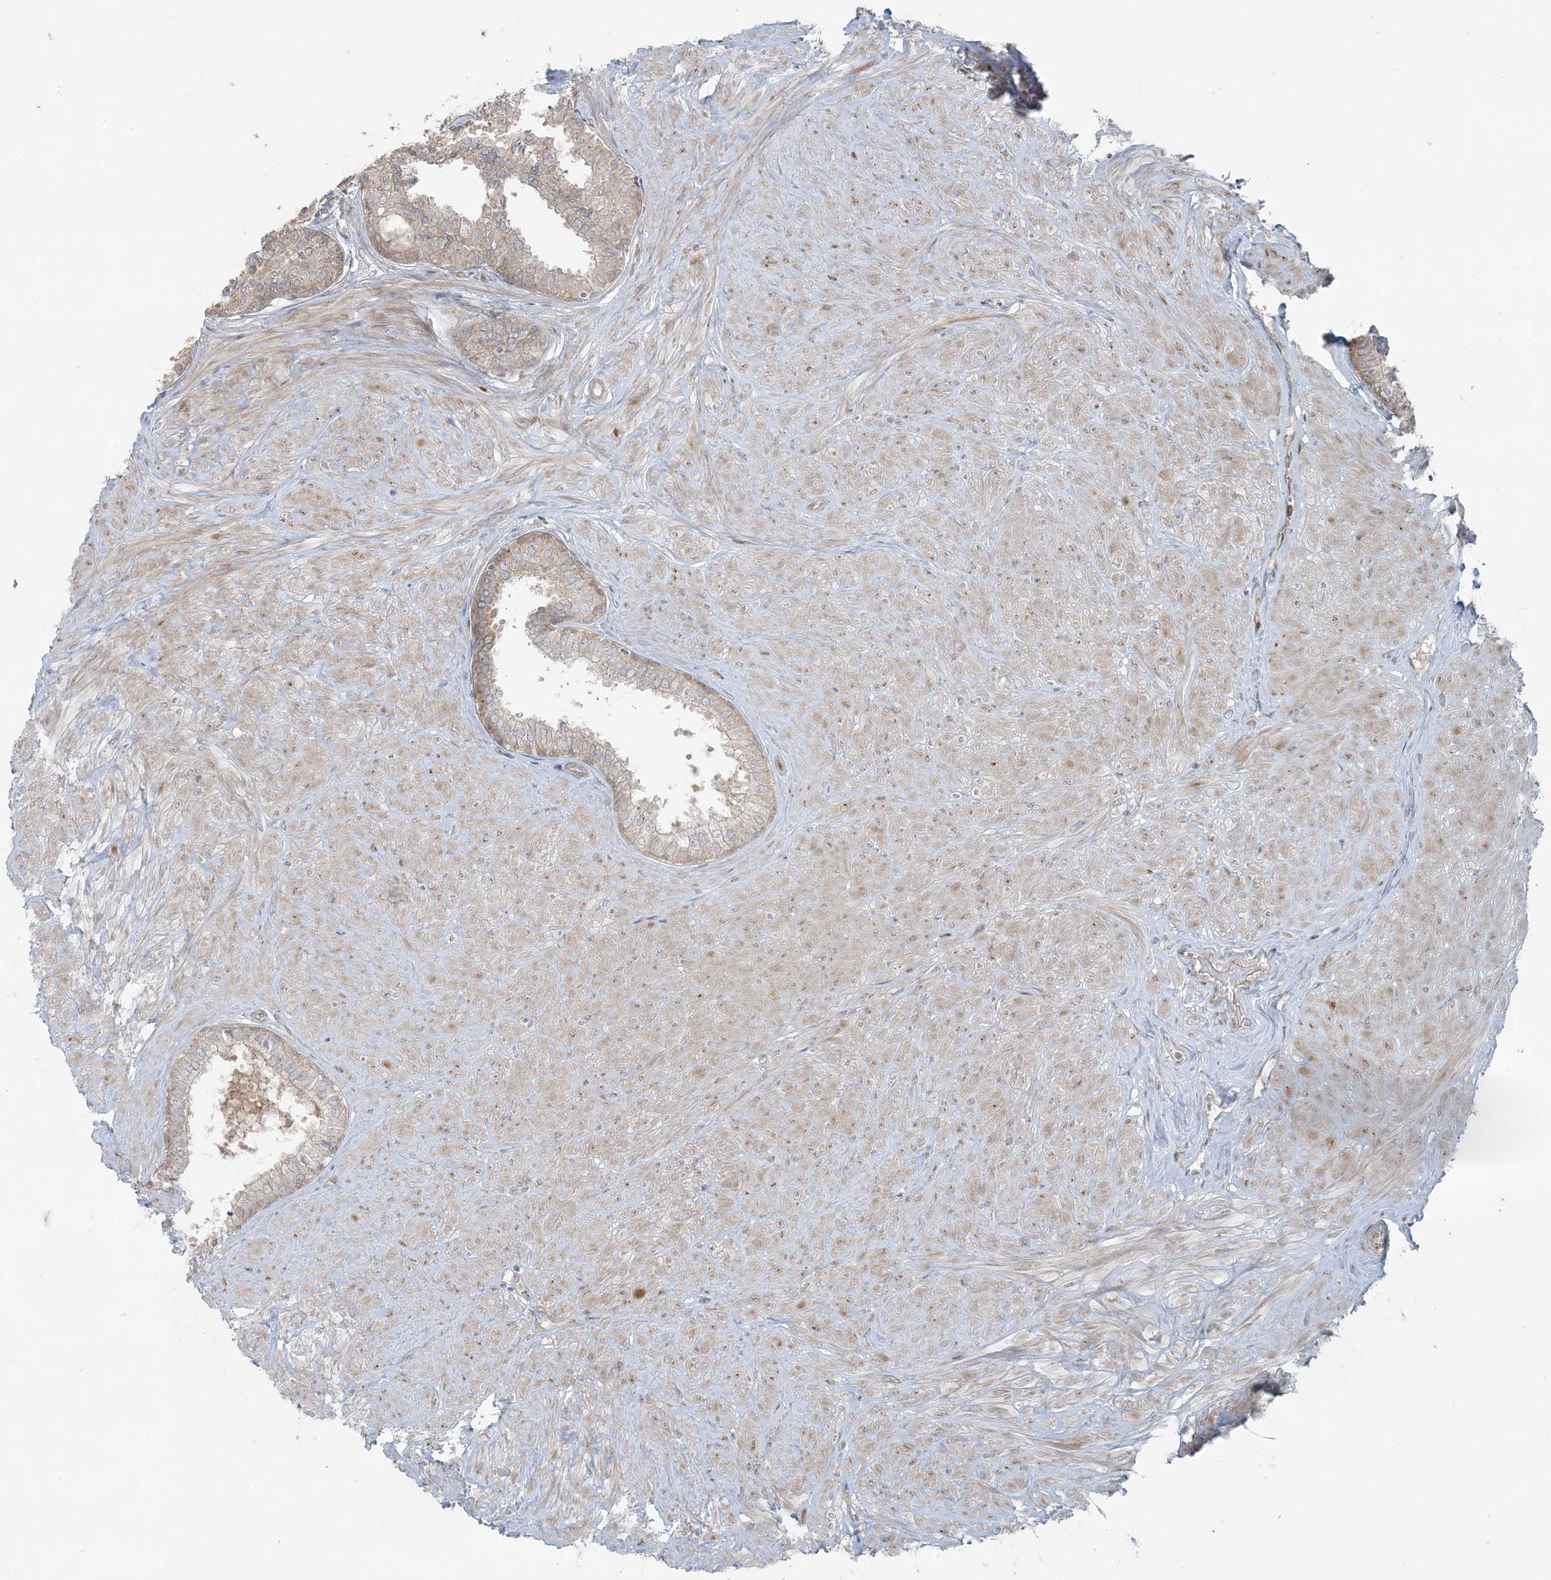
{"staining": {"intensity": "moderate", "quantity": ">75%", "location": "cytoplasmic/membranous"}, "tissue": "prostate", "cell_type": "Glandular cells", "image_type": "normal", "snomed": [{"axis": "morphology", "description": "Normal tissue, NOS"}, {"axis": "topography", "description": "Prostate"}], "caption": "Immunohistochemistry (IHC) photomicrograph of benign prostate: prostate stained using immunohistochemistry exhibits medium levels of moderate protein expression localized specifically in the cytoplasmic/membranous of glandular cells, appearing as a cytoplasmic/membranous brown color.", "gene": "ZNF263", "patient": {"sex": "male", "age": 48}}